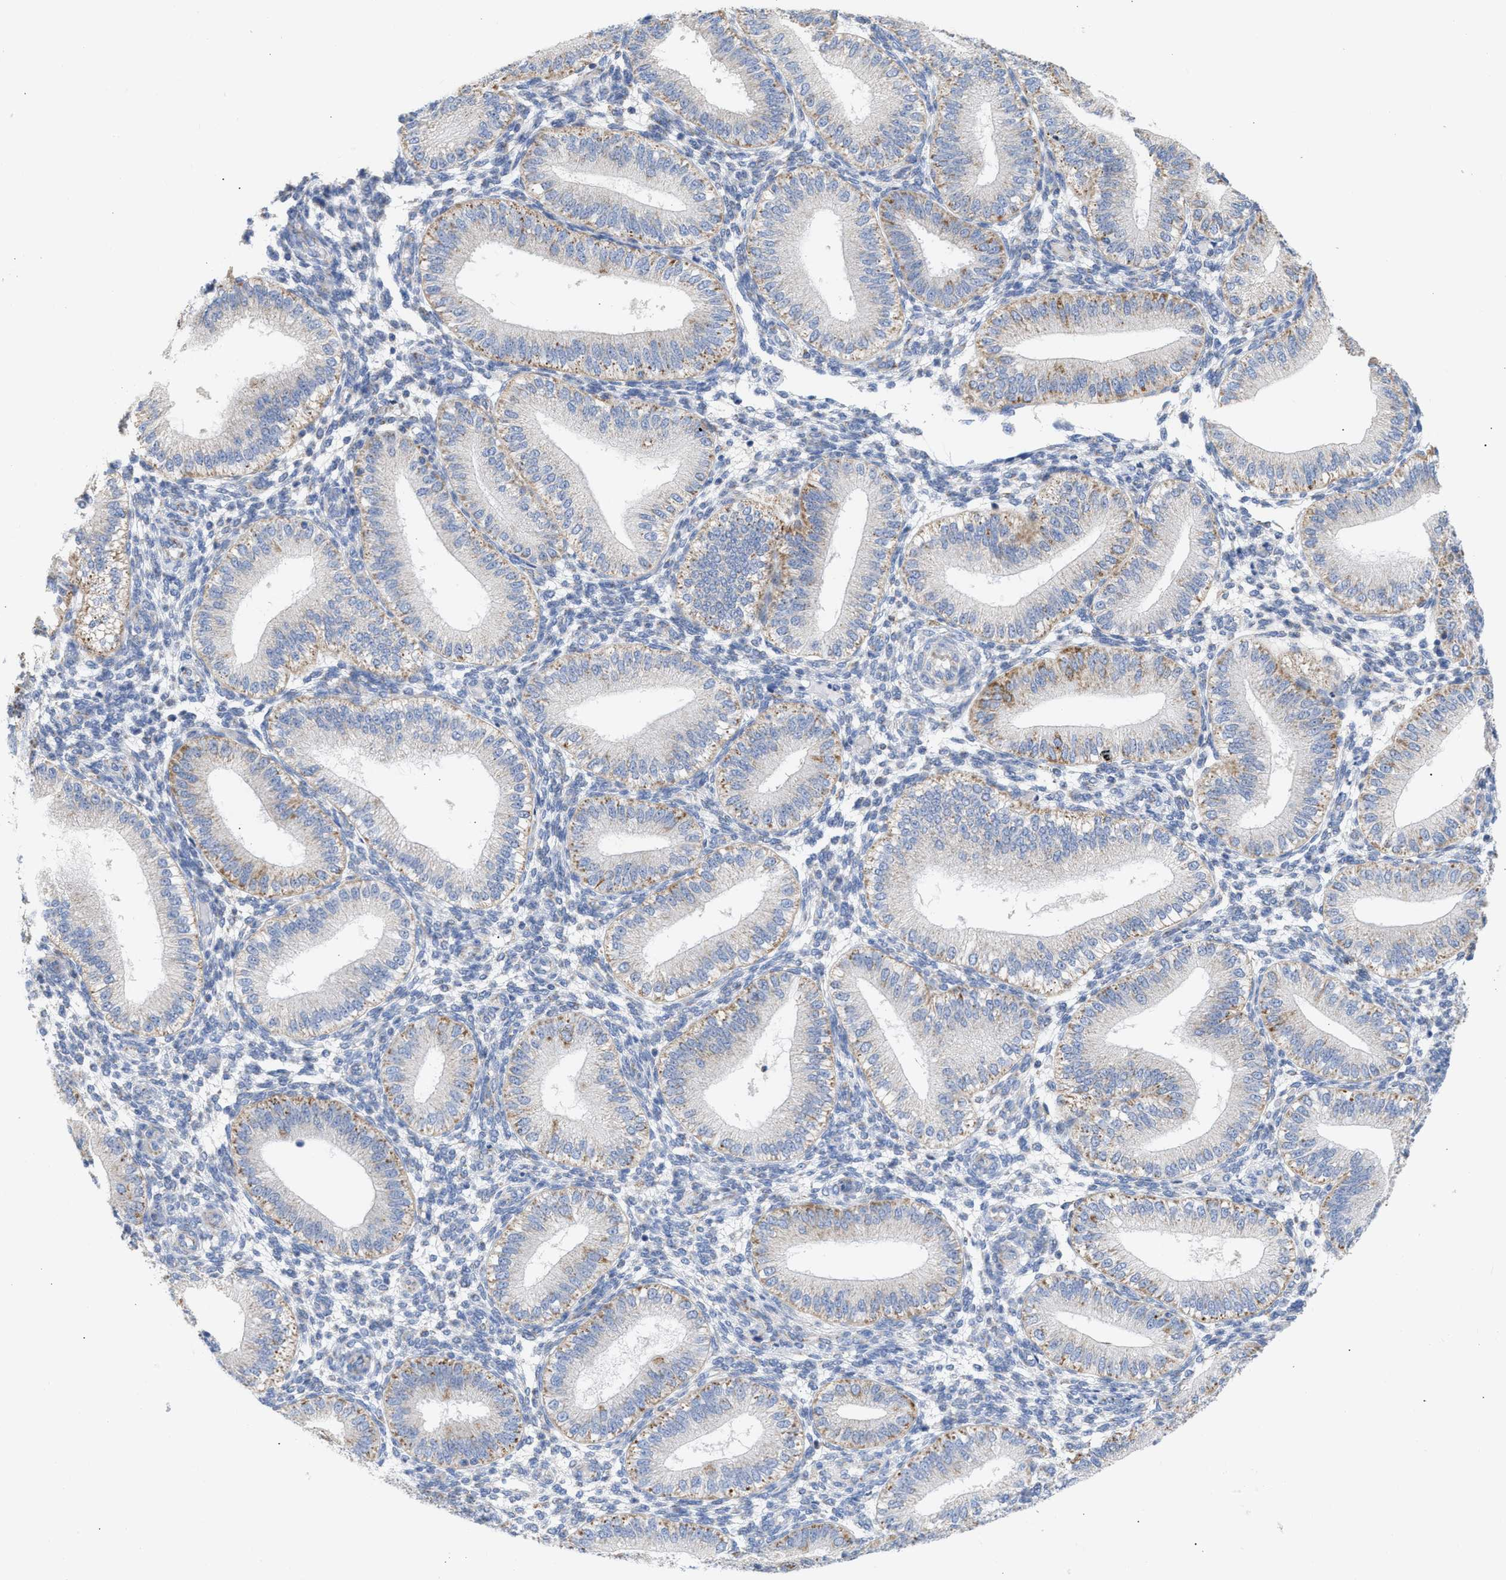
{"staining": {"intensity": "negative", "quantity": "none", "location": "none"}, "tissue": "endometrium", "cell_type": "Cells in endometrial stroma", "image_type": "normal", "snomed": [{"axis": "morphology", "description": "Normal tissue, NOS"}, {"axis": "topography", "description": "Endometrium"}], "caption": "DAB (3,3'-diaminobenzidine) immunohistochemical staining of unremarkable human endometrium shows no significant positivity in cells in endometrial stroma. (DAB immunohistochemistry visualized using brightfield microscopy, high magnification).", "gene": "ACOT13", "patient": {"sex": "female", "age": 39}}